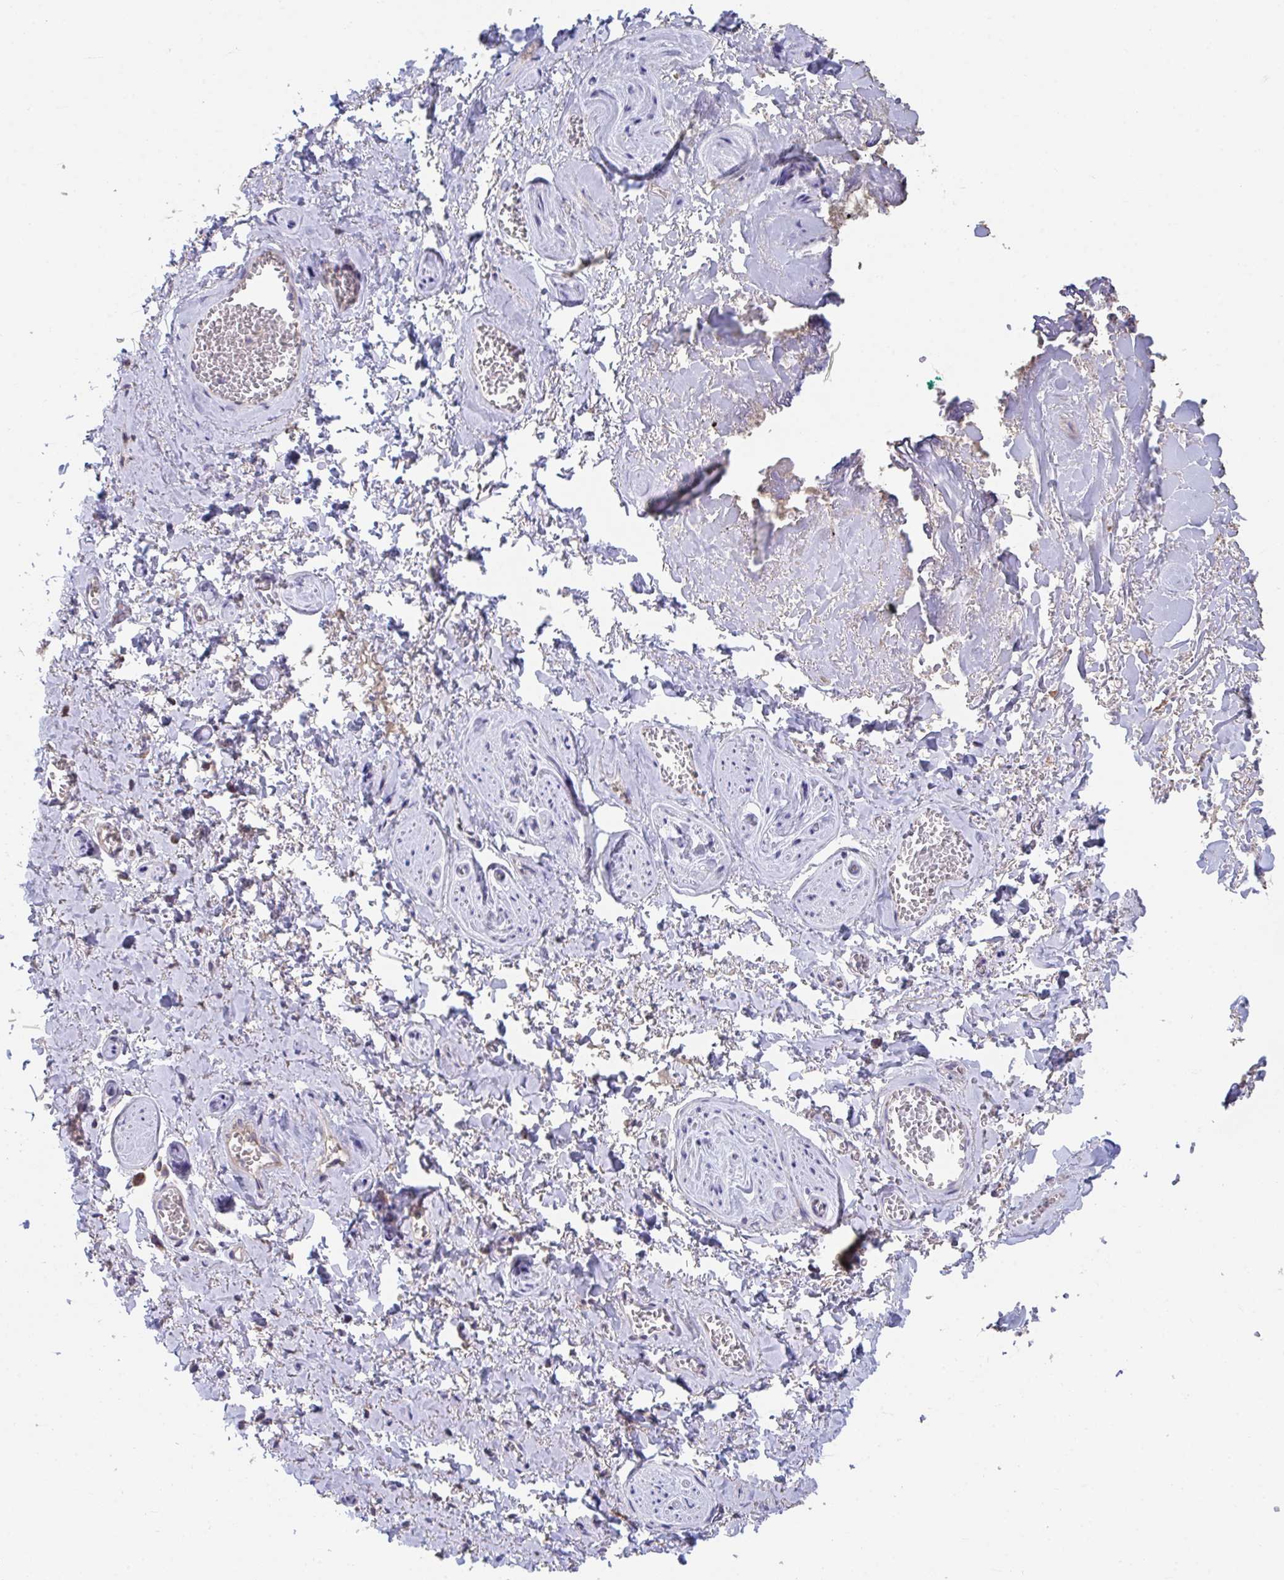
{"staining": {"intensity": "negative", "quantity": "none", "location": "none"}, "tissue": "adipose tissue", "cell_type": "Adipocytes", "image_type": "normal", "snomed": [{"axis": "morphology", "description": "Normal tissue, NOS"}, {"axis": "topography", "description": "Vulva"}, {"axis": "topography", "description": "Peripheral nerve tissue"}], "caption": "This is a micrograph of immunohistochemistry staining of unremarkable adipose tissue, which shows no staining in adipocytes. Nuclei are stained in blue.", "gene": "SUSD4", "patient": {"sex": "female", "age": 66}}